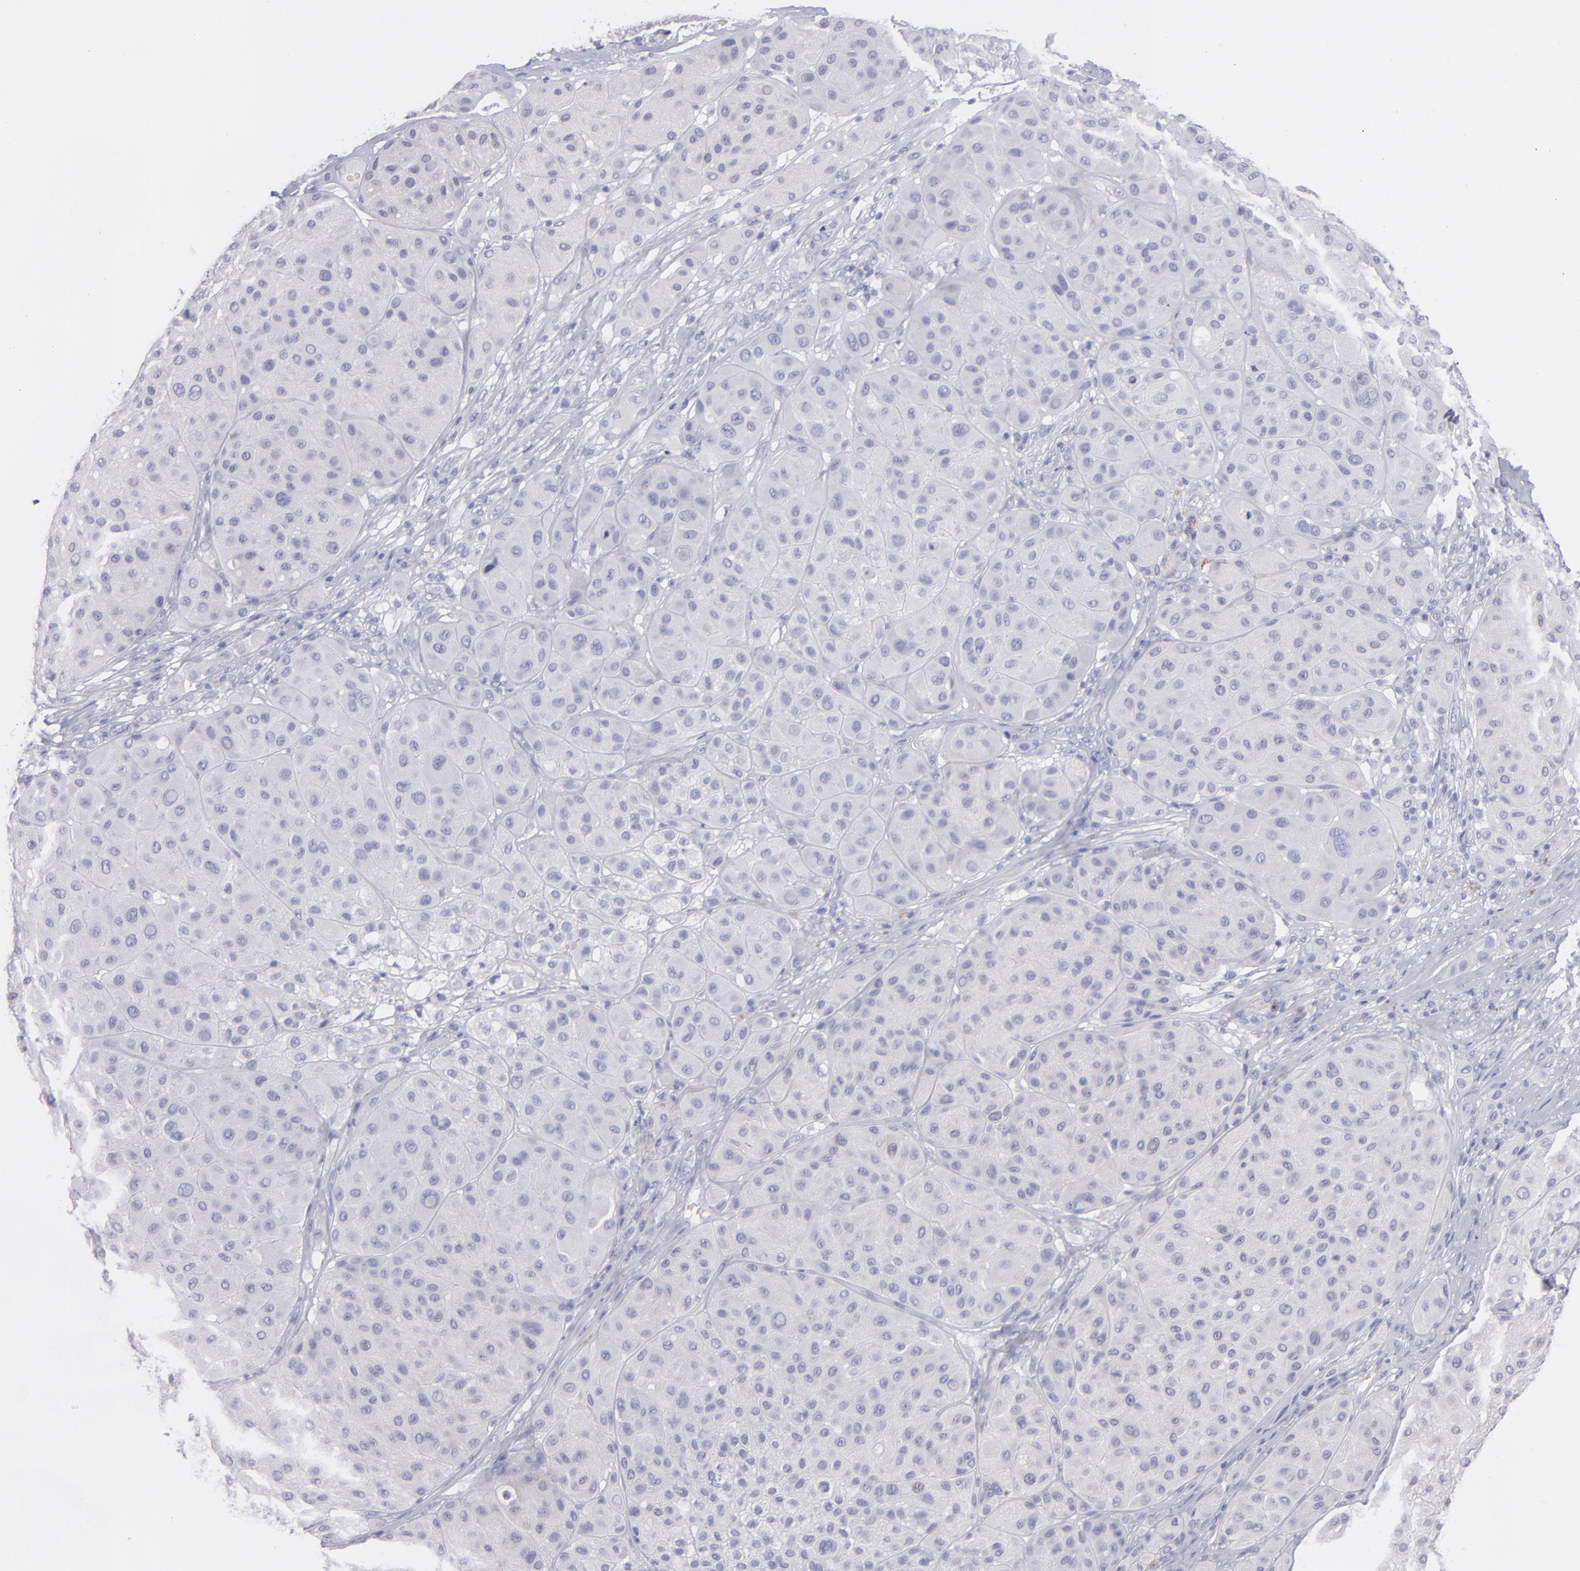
{"staining": {"intensity": "negative", "quantity": "none", "location": "none"}, "tissue": "melanoma", "cell_type": "Tumor cells", "image_type": "cancer", "snomed": [{"axis": "morphology", "description": "Normal tissue, NOS"}, {"axis": "morphology", "description": "Malignant melanoma, Metastatic site"}, {"axis": "topography", "description": "Skin"}], "caption": "This is an IHC photomicrograph of human melanoma. There is no expression in tumor cells.", "gene": "SNAP25", "patient": {"sex": "male", "age": 41}}